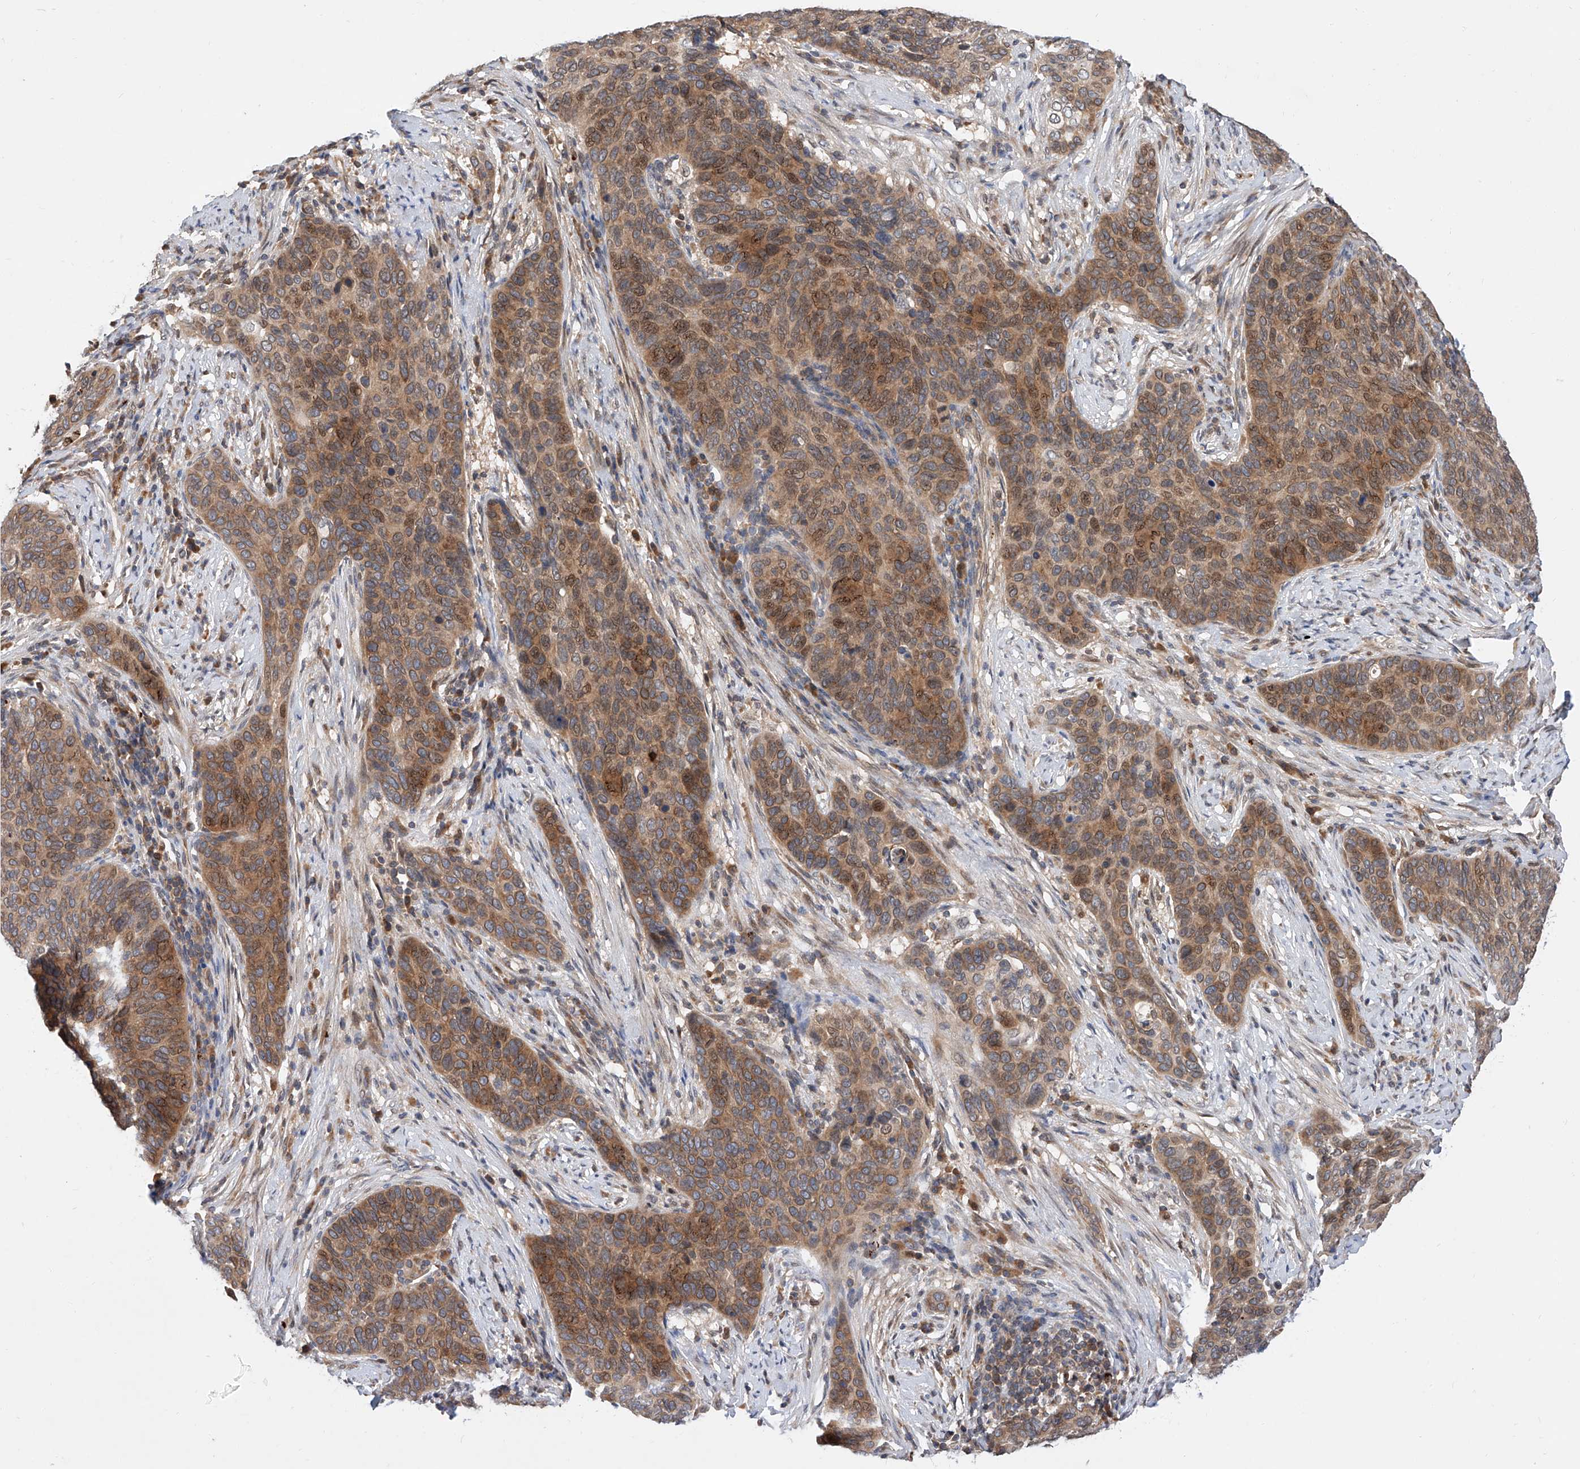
{"staining": {"intensity": "moderate", "quantity": ">75%", "location": "cytoplasmic/membranous,nuclear"}, "tissue": "cervical cancer", "cell_type": "Tumor cells", "image_type": "cancer", "snomed": [{"axis": "morphology", "description": "Squamous cell carcinoma, NOS"}, {"axis": "topography", "description": "Cervix"}], "caption": "Immunohistochemical staining of squamous cell carcinoma (cervical) exhibits moderate cytoplasmic/membranous and nuclear protein positivity in approximately >75% of tumor cells.", "gene": "DIRAS3", "patient": {"sex": "female", "age": 60}}